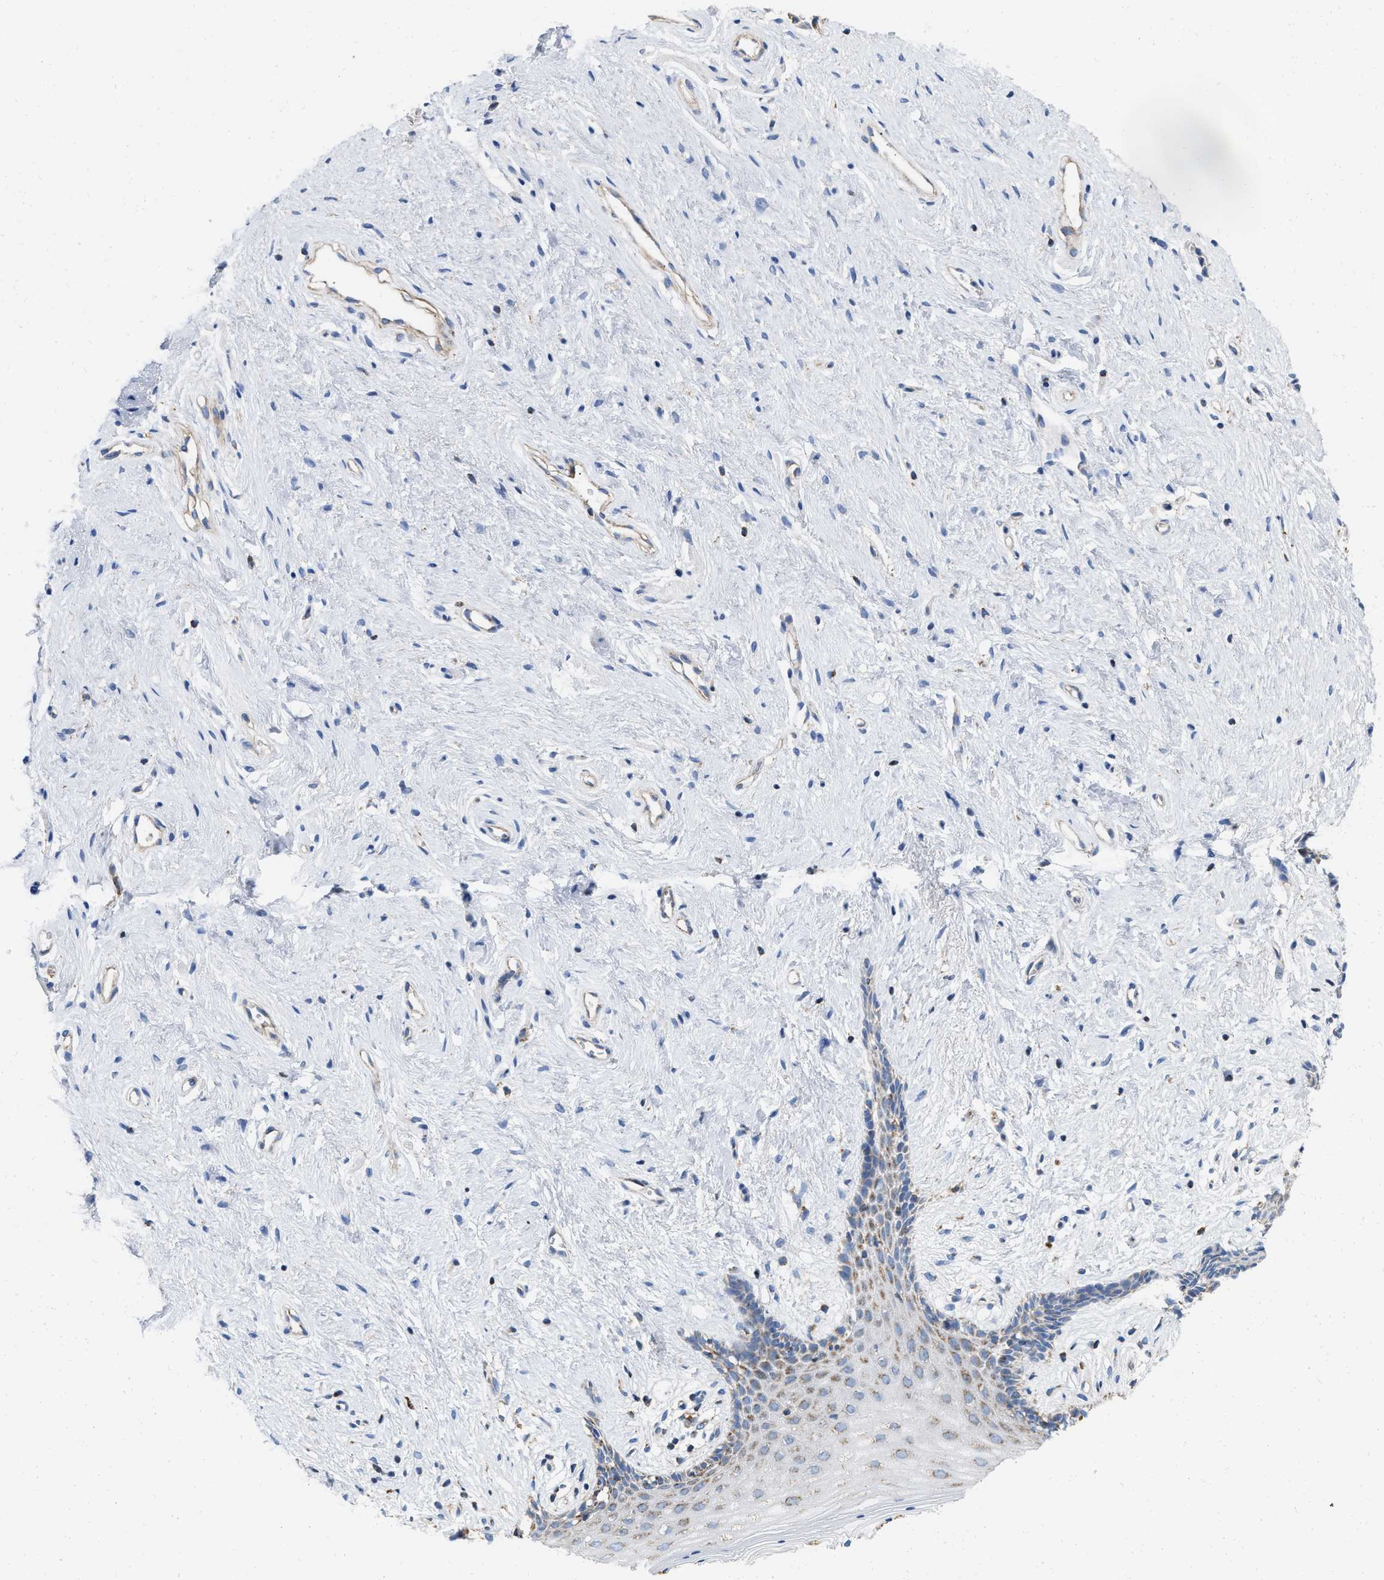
{"staining": {"intensity": "moderate", "quantity": "<25%", "location": "cytoplasmic/membranous"}, "tissue": "vagina", "cell_type": "Squamous epithelial cells", "image_type": "normal", "snomed": [{"axis": "morphology", "description": "Normal tissue, NOS"}, {"axis": "topography", "description": "Vagina"}], "caption": "An immunohistochemistry histopathology image of normal tissue is shown. Protein staining in brown highlights moderate cytoplasmic/membranous positivity in vagina within squamous epithelial cells. (Brightfield microscopy of DAB IHC at high magnification).", "gene": "GRB10", "patient": {"sex": "female", "age": 44}}